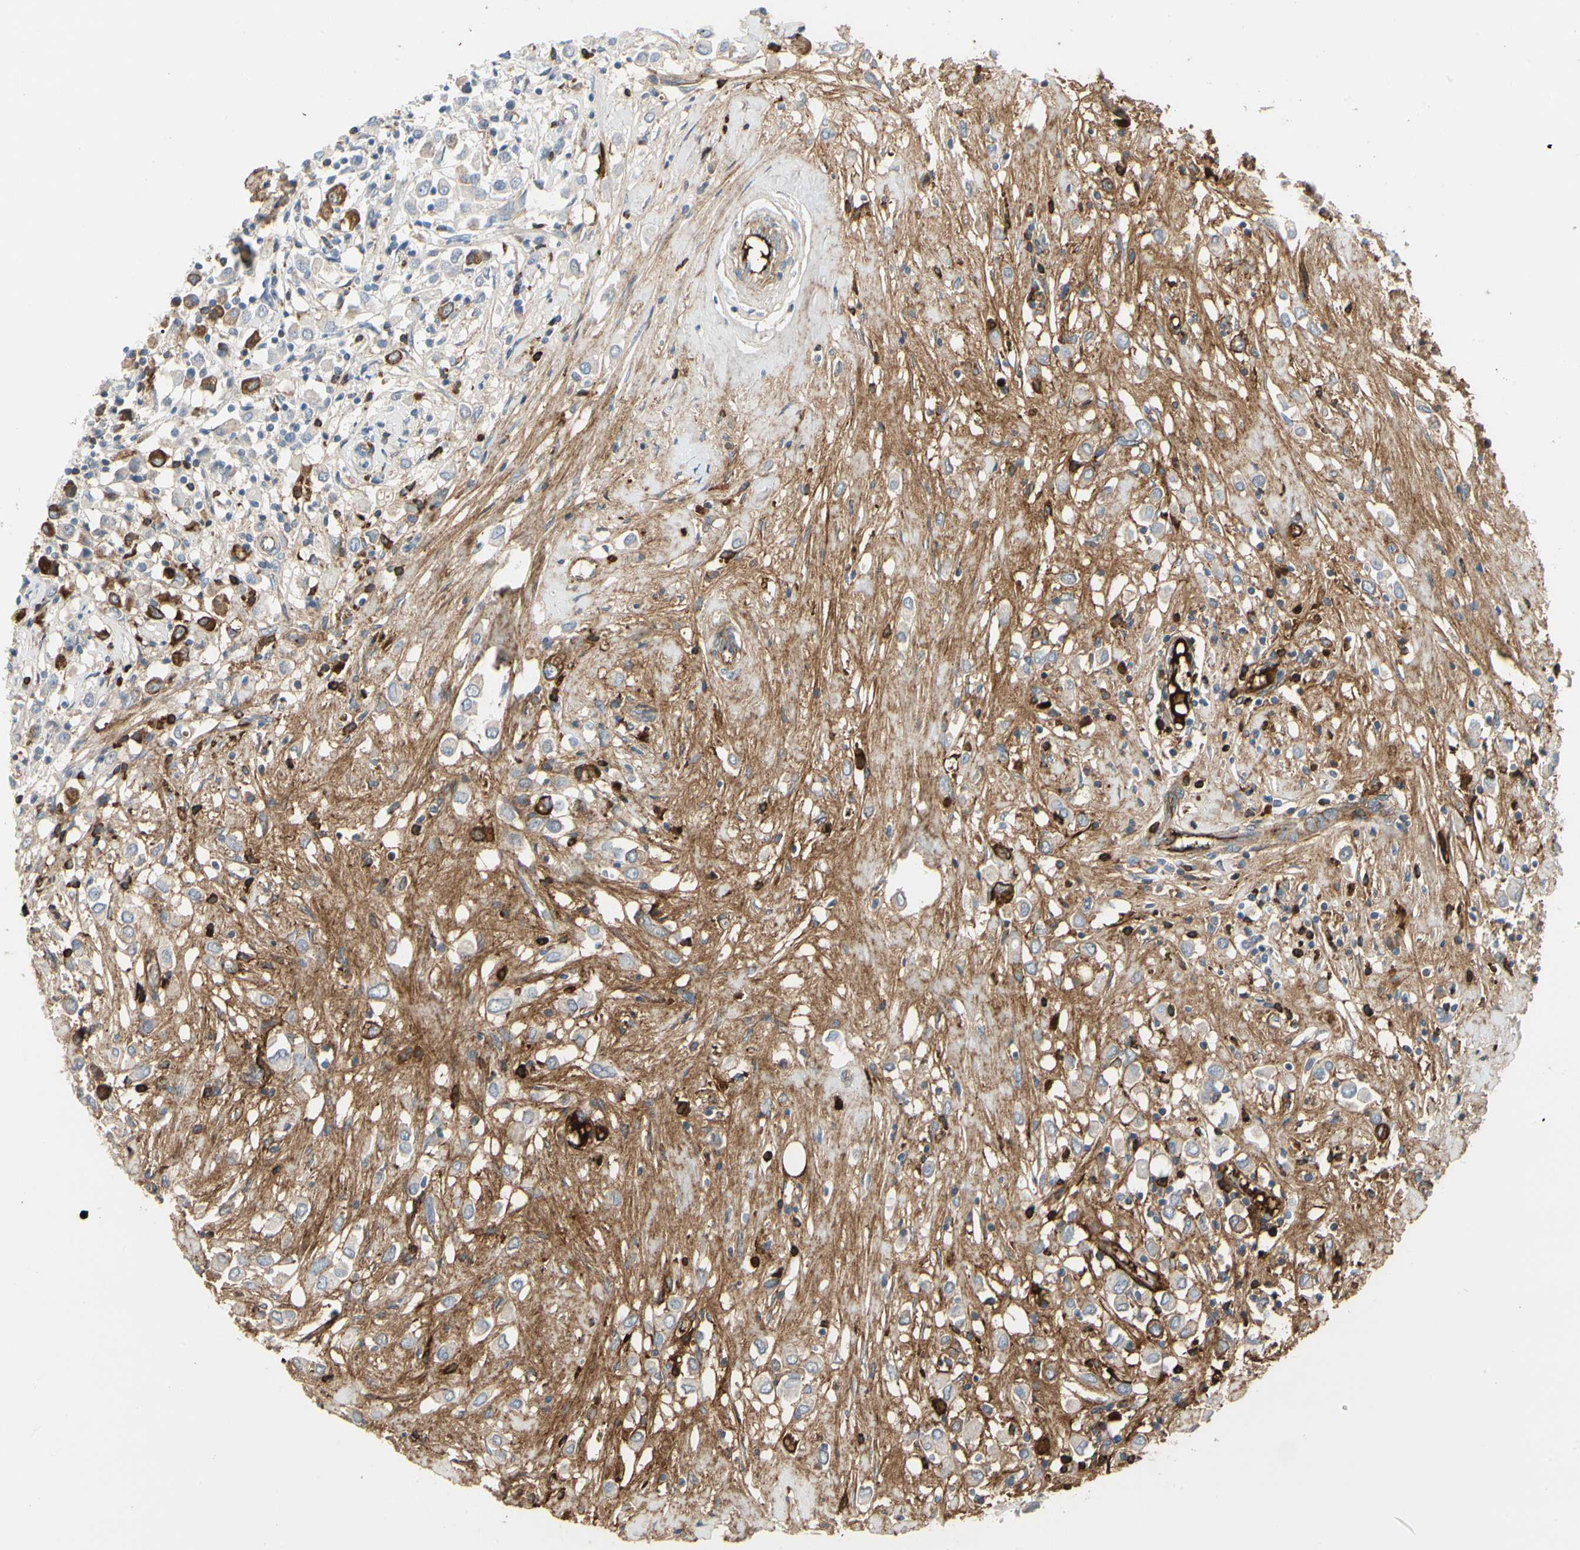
{"staining": {"intensity": "strong", "quantity": "<25%", "location": "cytoplasmic/membranous"}, "tissue": "breast cancer", "cell_type": "Tumor cells", "image_type": "cancer", "snomed": [{"axis": "morphology", "description": "Duct carcinoma"}, {"axis": "topography", "description": "Breast"}], "caption": "This is an image of immunohistochemistry staining of breast cancer (intraductal carcinoma), which shows strong positivity in the cytoplasmic/membranous of tumor cells.", "gene": "FGB", "patient": {"sex": "female", "age": 61}}